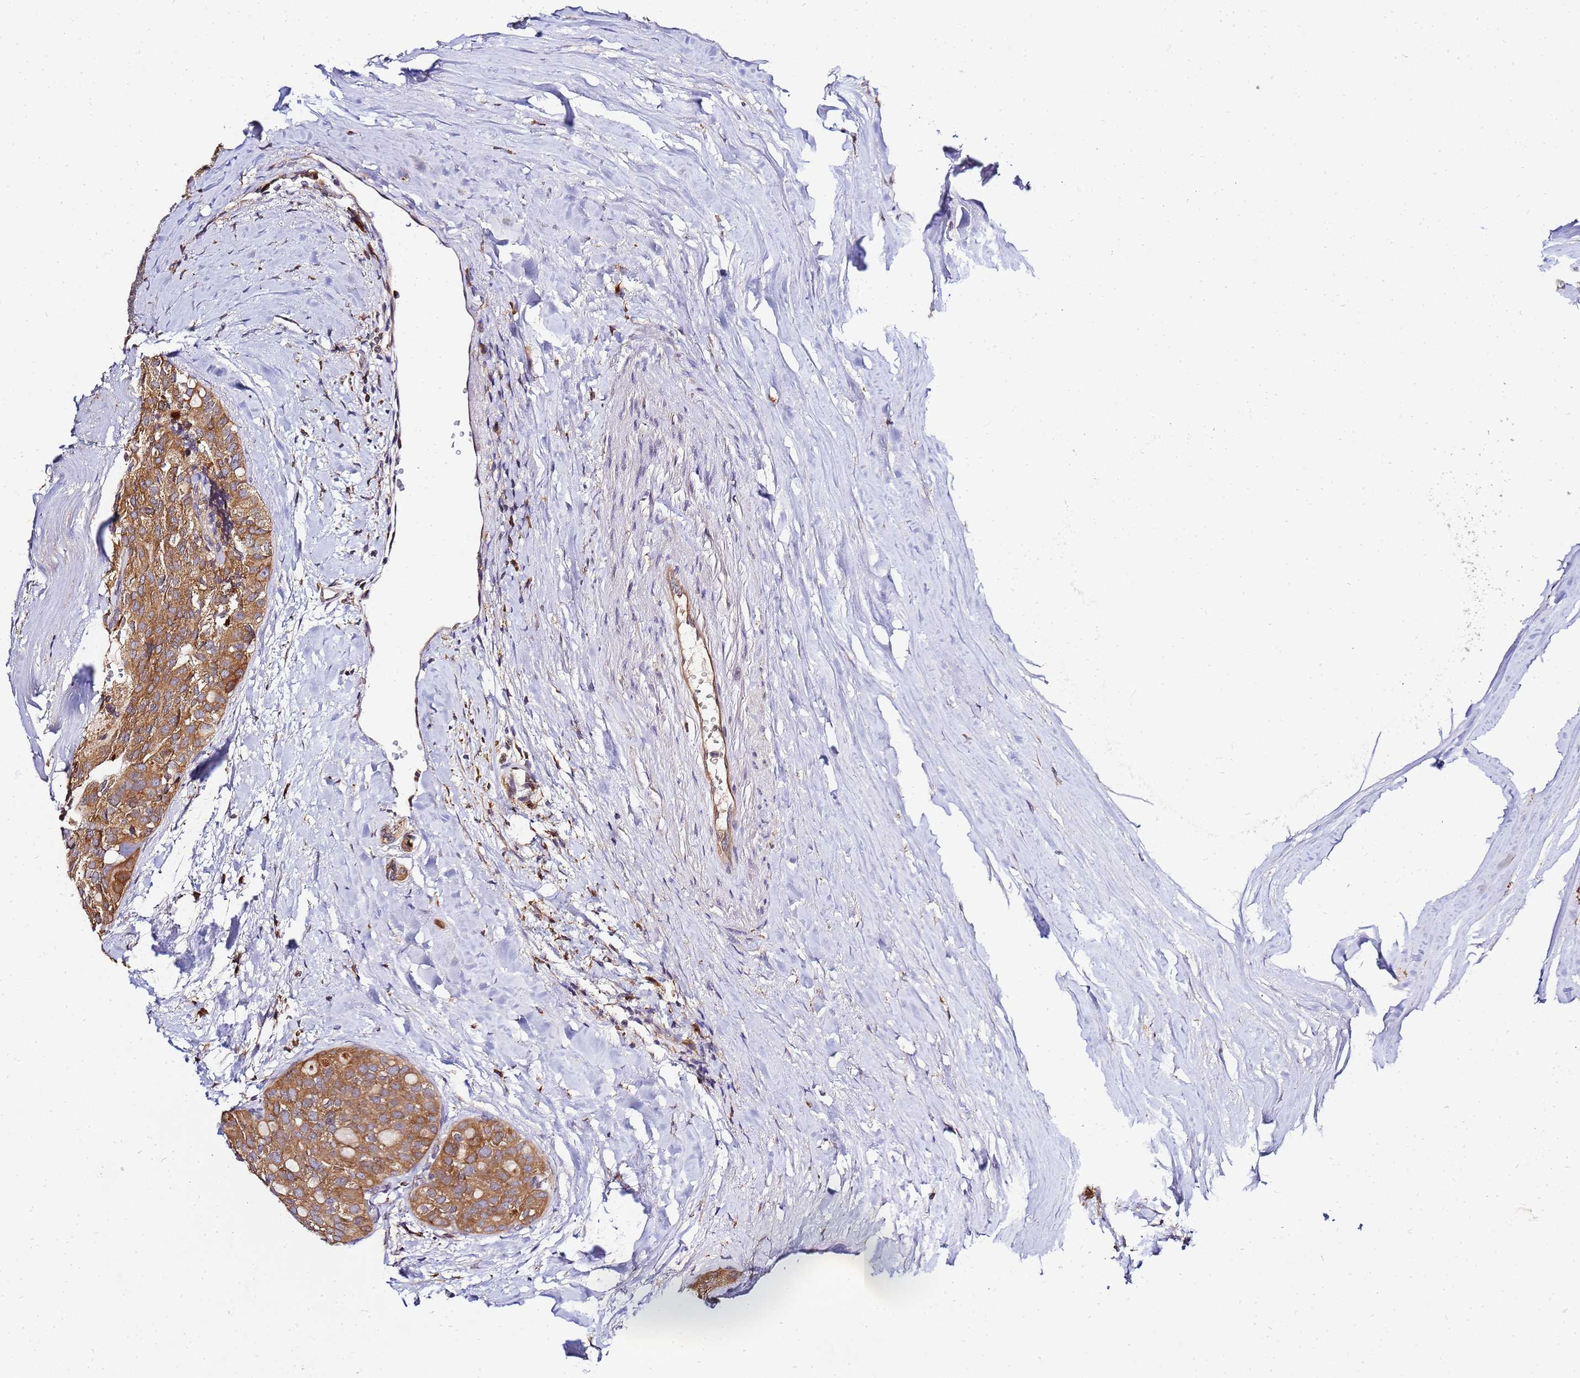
{"staining": {"intensity": "moderate", "quantity": ">75%", "location": "cytoplasmic/membranous"}, "tissue": "thyroid cancer", "cell_type": "Tumor cells", "image_type": "cancer", "snomed": [{"axis": "morphology", "description": "Follicular adenoma carcinoma, NOS"}, {"axis": "topography", "description": "Thyroid gland"}], "caption": "Protein analysis of thyroid cancer tissue displays moderate cytoplasmic/membranous staining in about >75% of tumor cells. The staining was performed using DAB (3,3'-diaminobenzidine) to visualize the protein expression in brown, while the nuclei were stained in blue with hematoxylin (Magnification: 20x).", "gene": "ADPGK", "patient": {"sex": "male", "age": 75}}